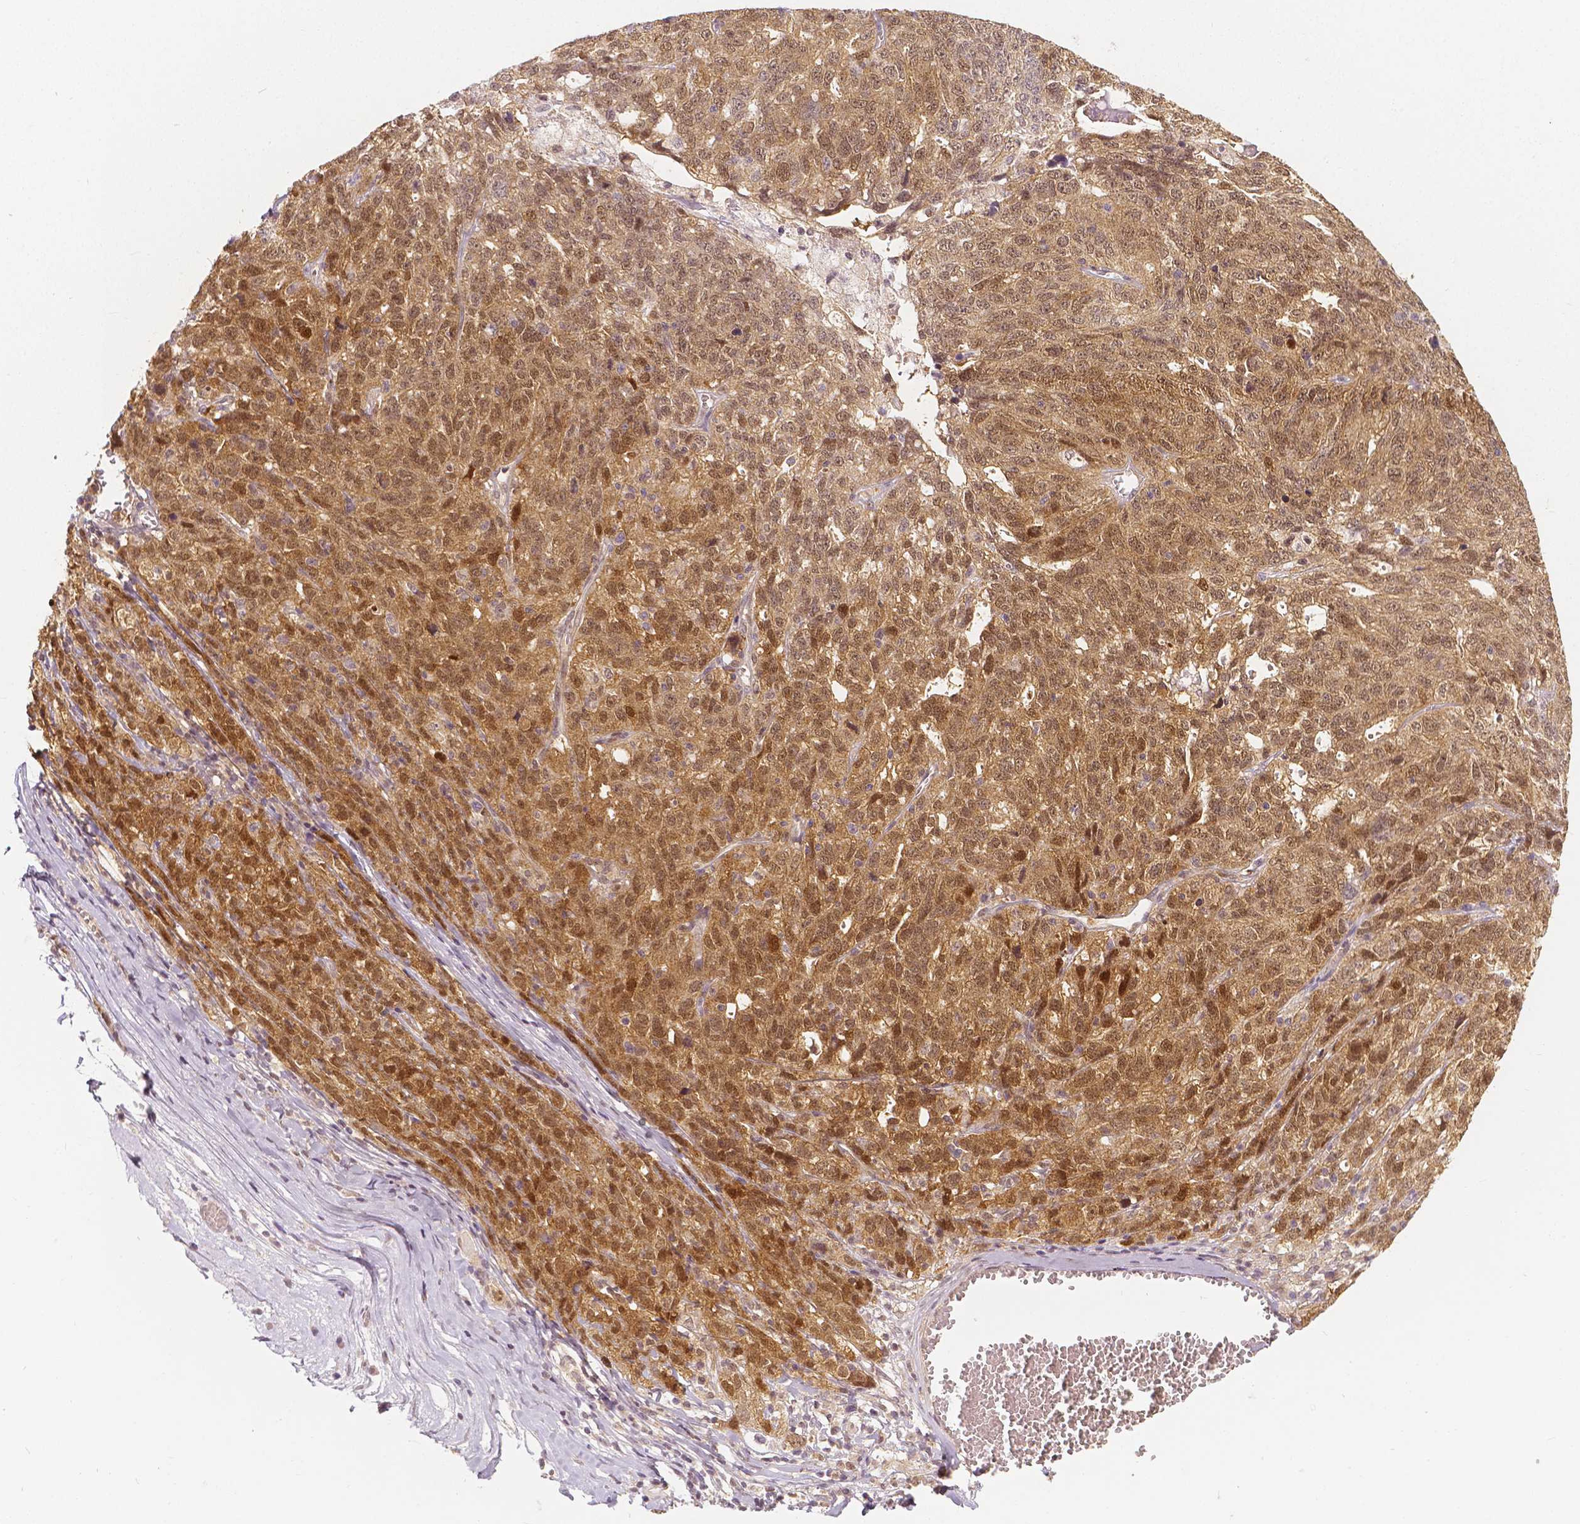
{"staining": {"intensity": "moderate", "quantity": ">75%", "location": "cytoplasmic/membranous,nuclear"}, "tissue": "ovarian cancer", "cell_type": "Tumor cells", "image_type": "cancer", "snomed": [{"axis": "morphology", "description": "Cystadenocarcinoma, serous, NOS"}, {"axis": "topography", "description": "Ovary"}], "caption": "The image shows staining of ovarian cancer (serous cystadenocarcinoma), revealing moderate cytoplasmic/membranous and nuclear protein expression (brown color) within tumor cells. The protein is stained brown, and the nuclei are stained in blue (DAB (3,3'-diaminobenzidine) IHC with brightfield microscopy, high magnification).", "gene": "NAPRT", "patient": {"sex": "female", "age": 71}}